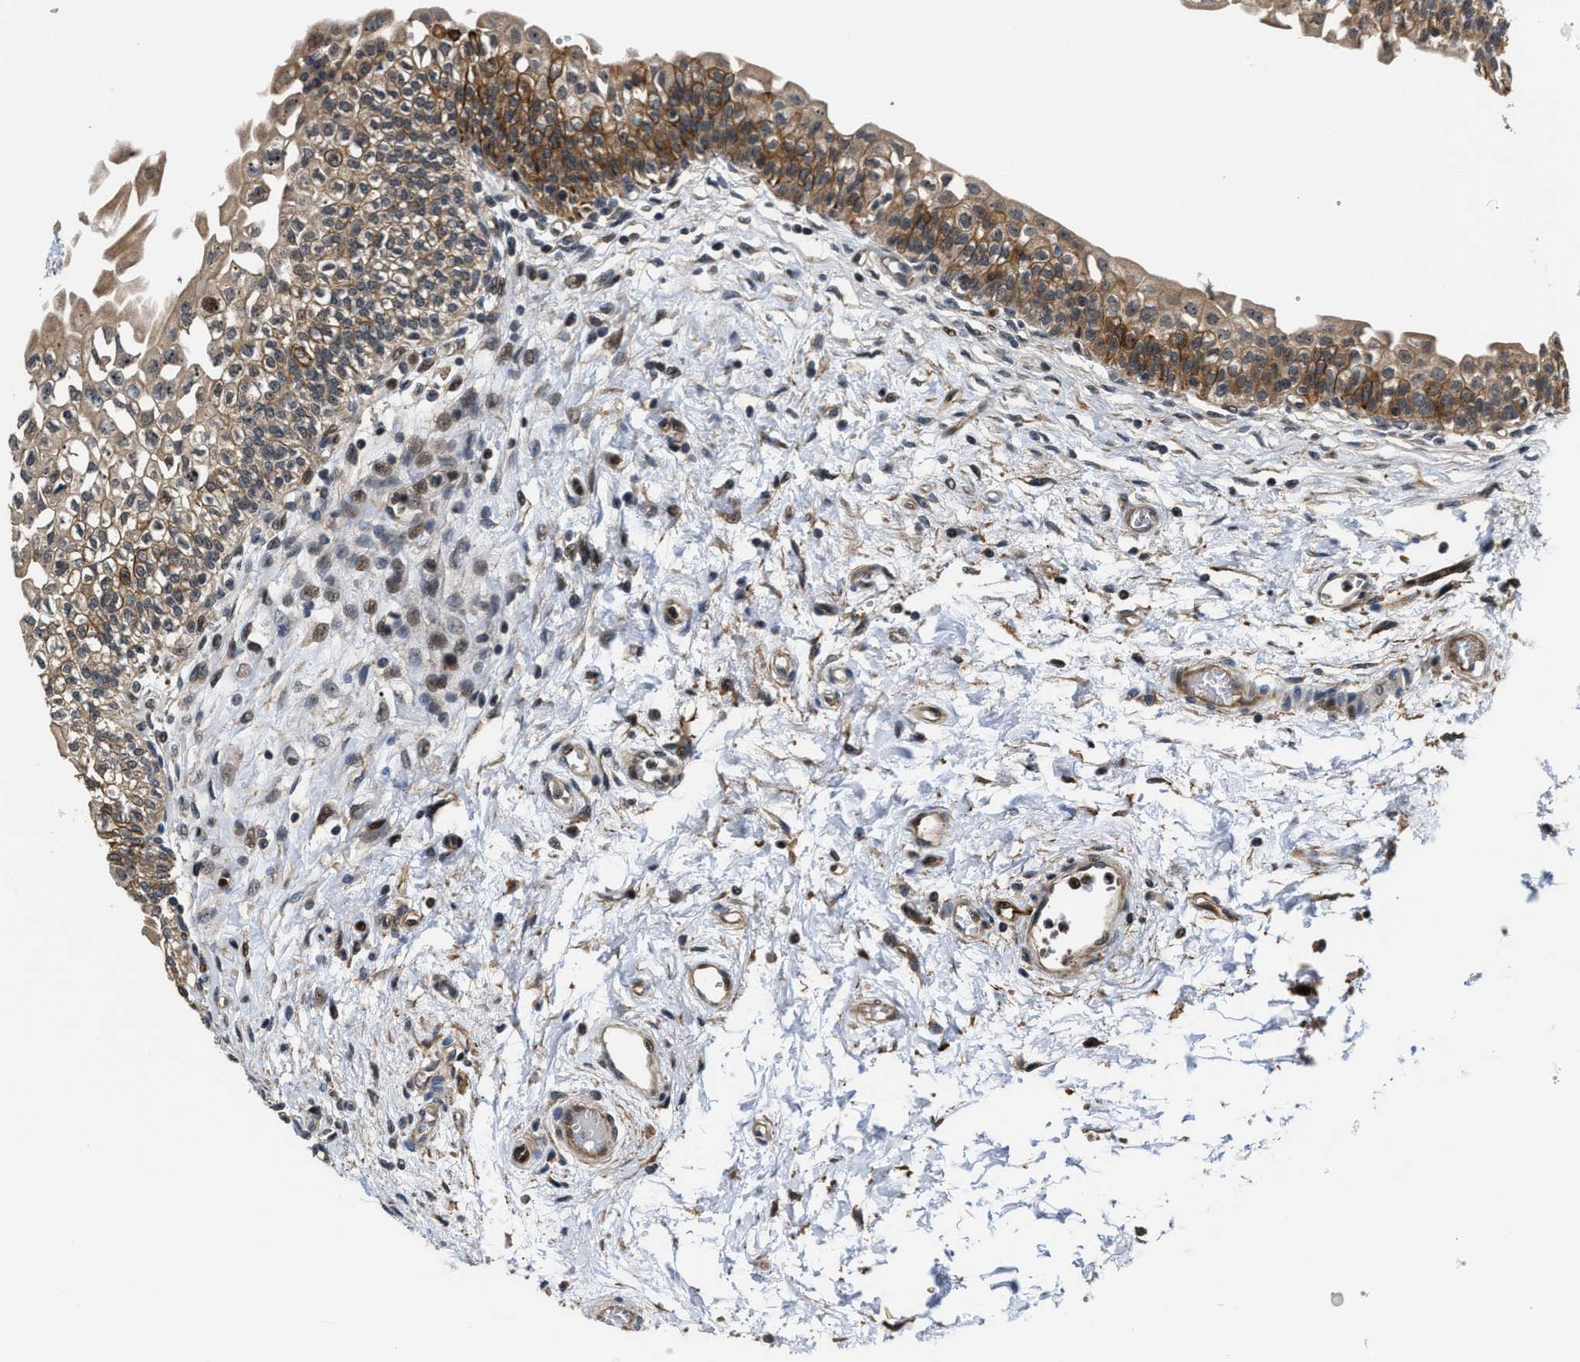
{"staining": {"intensity": "moderate", "quantity": ">75%", "location": "cytoplasmic/membranous,nuclear"}, "tissue": "urinary bladder", "cell_type": "Urothelial cells", "image_type": "normal", "snomed": [{"axis": "morphology", "description": "Normal tissue, NOS"}, {"axis": "topography", "description": "Urinary bladder"}], "caption": "A micrograph of urinary bladder stained for a protein displays moderate cytoplasmic/membranous,nuclear brown staining in urothelial cells.", "gene": "ALDH3A2", "patient": {"sex": "male", "age": 55}}